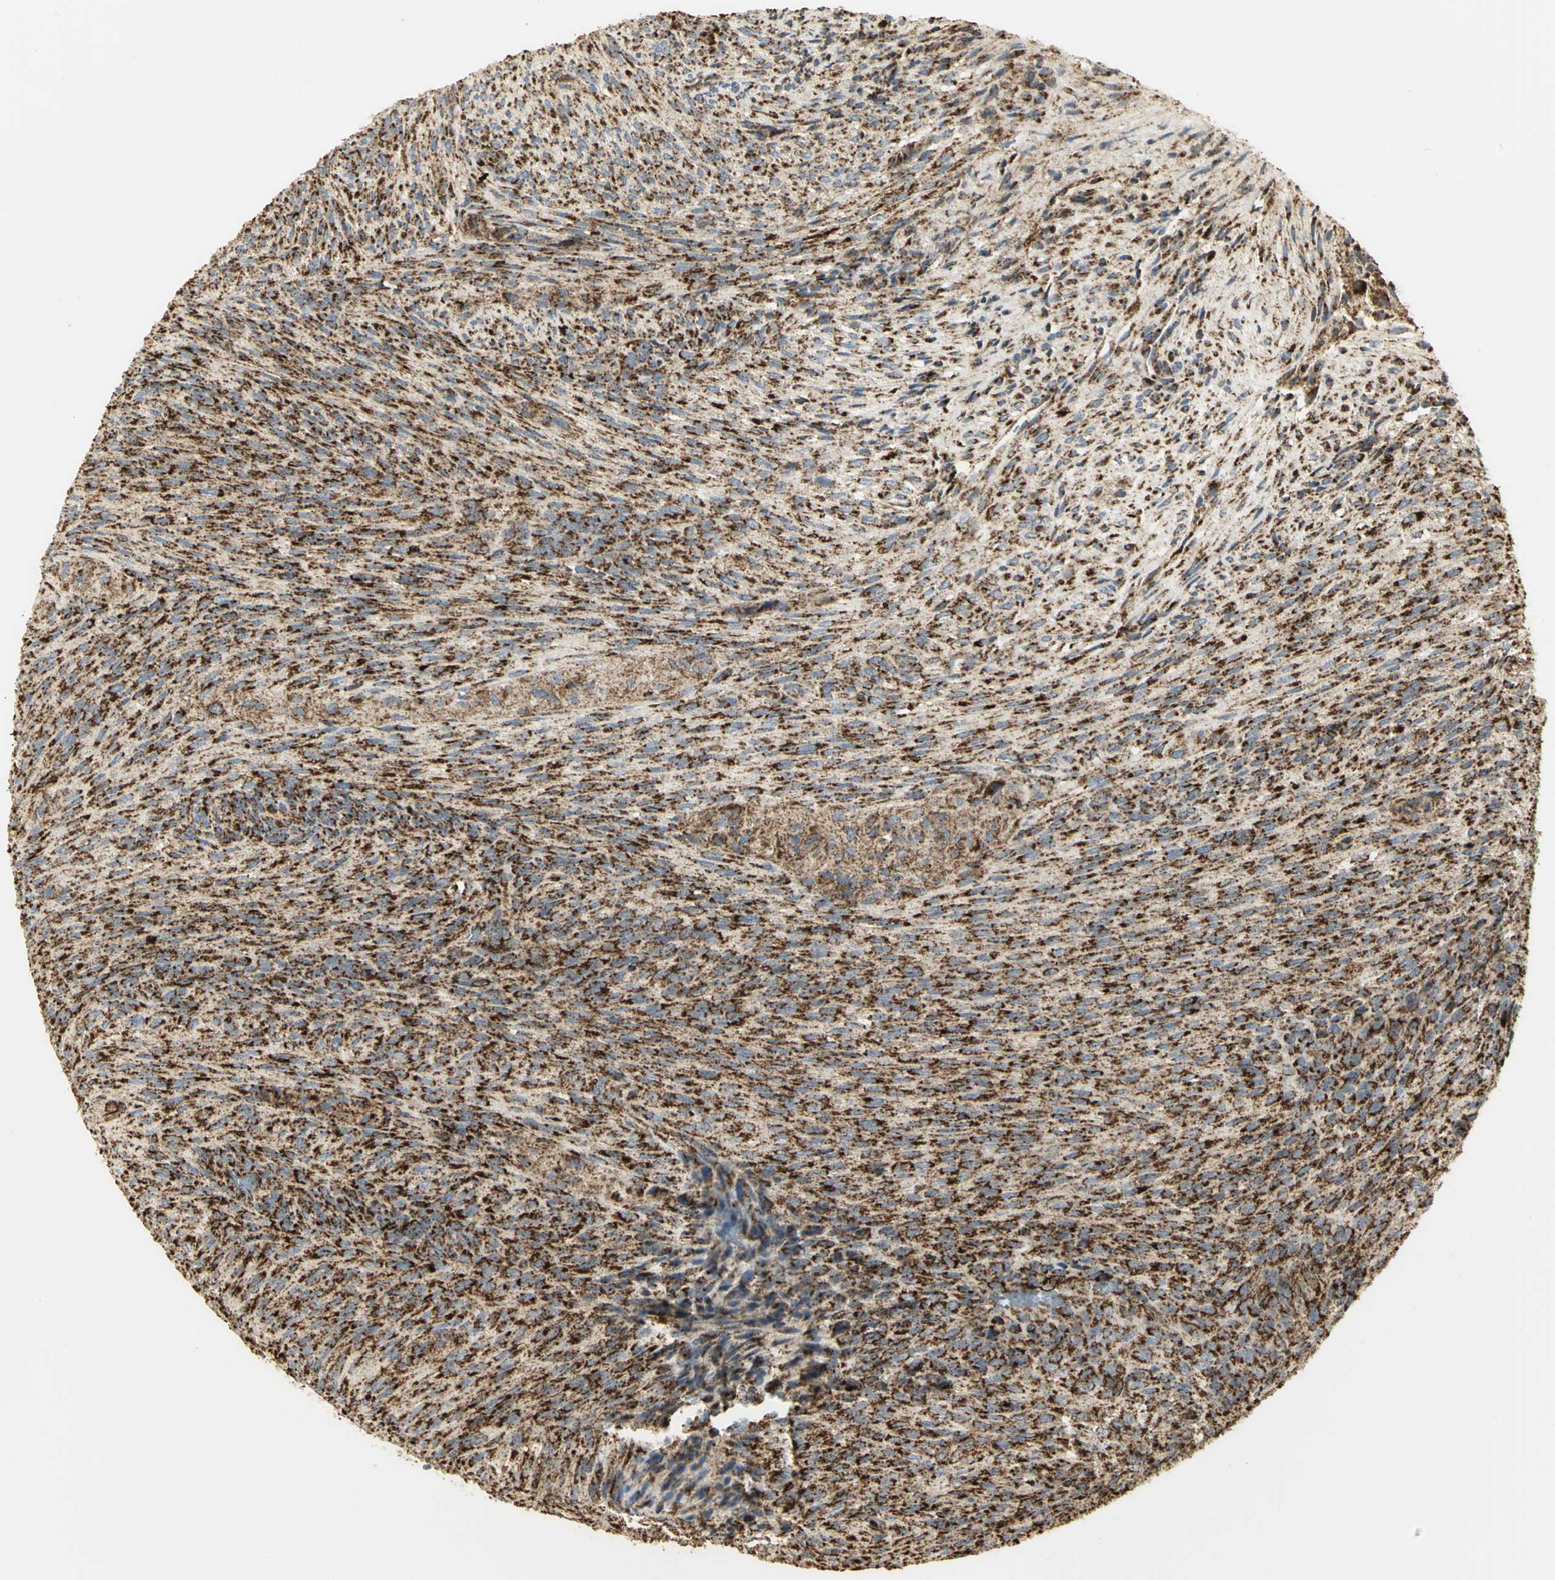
{"staining": {"intensity": "strong", "quantity": ">75%", "location": "cytoplasmic/membranous"}, "tissue": "glioma", "cell_type": "Tumor cells", "image_type": "cancer", "snomed": [{"axis": "morphology", "description": "Glioma, malignant, High grade"}, {"axis": "topography", "description": "Cerebral cortex"}], "caption": "IHC staining of glioma, which exhibits high levels of strong cytoplasmic/membranous staining in approximately >75% of tumor cells indicating strong cytoplasmic/membranous protein expression. The staining was performed using DAB (brown) for protein detection and nuclei were counterstained in hematoxylin (blue).", "gene": "VDAC1", "patient": {"sex": "female", "age": 55}}